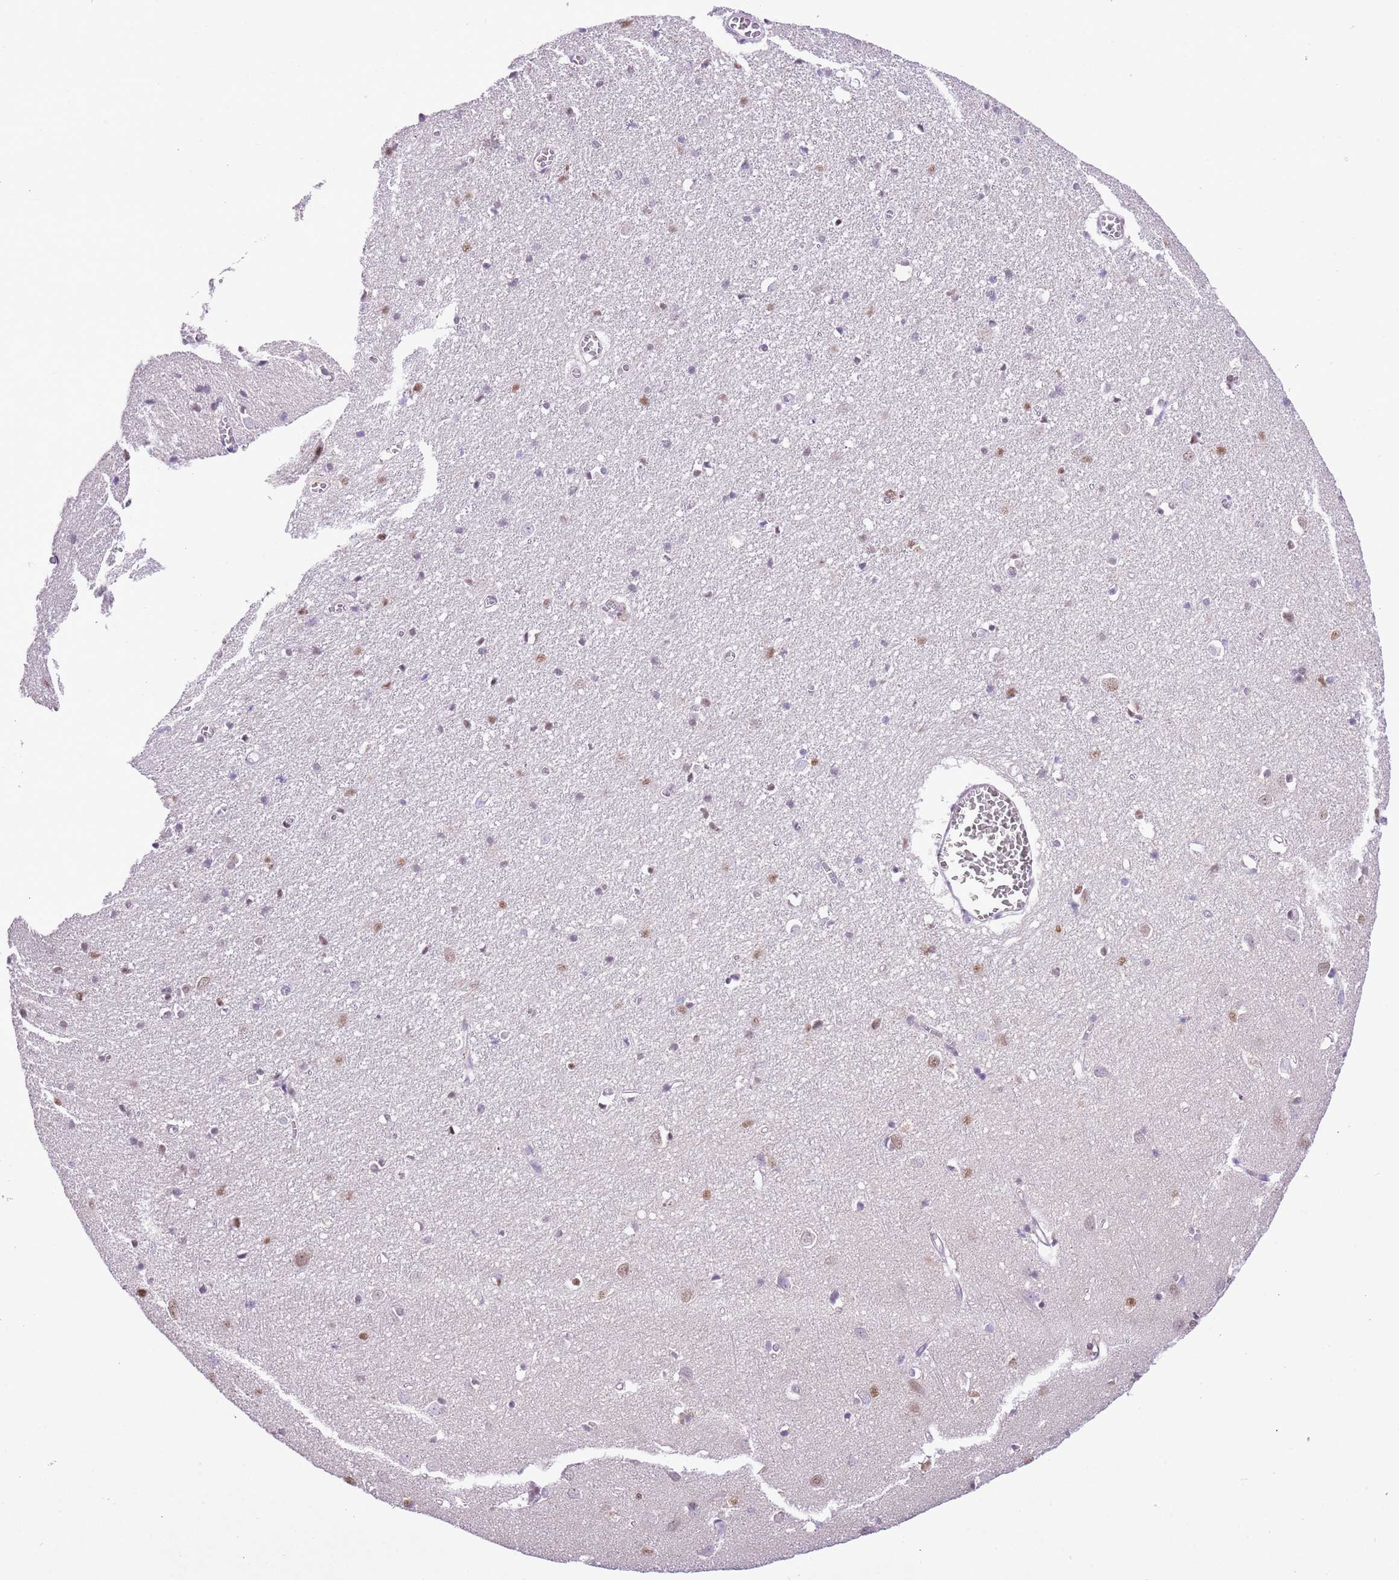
{"staining": {"intensity": "negative", "quantity": "none", "location": "none"}, "tissue": "cerebral cortex", "cell_type": "Endothelial cells", "image_type": "normal", "snomed": [{"axis": "morphology", "description": "Normal tissue, NOS"}, {"axis": "topography", "description": "Cerebral cortex"}], "caption": "High power microscopy histopathology image of an immunohistochemistry (IHC) micrograph of benign cerebral cortex, revealing no significant staining in endothelial cells. (DAB (3,3'-diaminobenzidine) immunohistochemistry, high magnification).", "gene": "NACC2", "patient": {"sex": "female", "age": 64}}